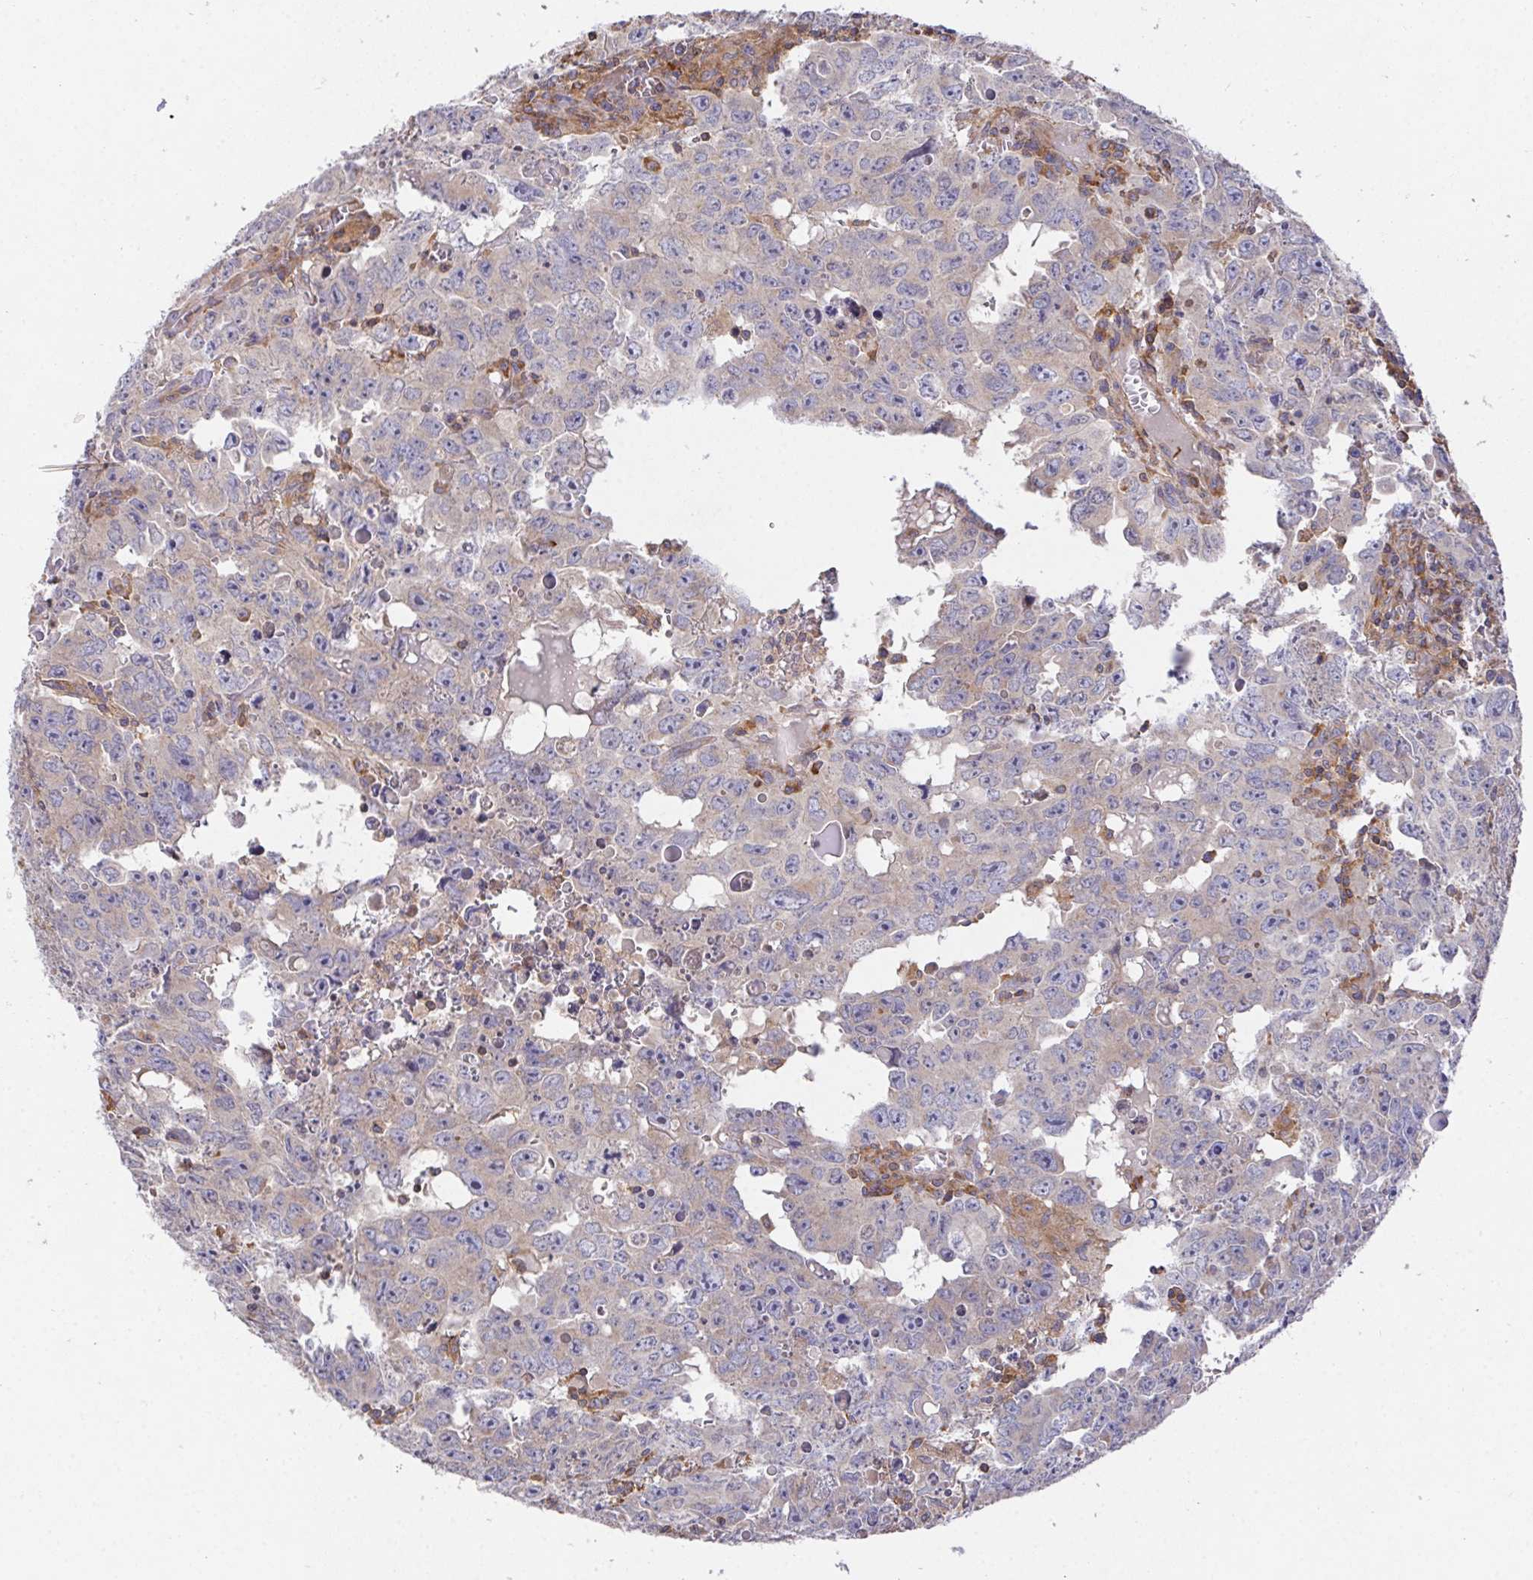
{"staining": {"intensity": "negative", "quantity": "none", "location": "none"}, "tissue": "testis cancer", "cell_type": "Tumor cells", "image_type": "cancer", "snomed": [{"axis": "morphology", "description": "Carcinoma, Embryonal, NOS"}, {"axis": "topography", "description": "Testis"}], "caption": "There is no significant staining in tumor cells of testis cancer.", "gene": "FAM241A", "patient": {"sex": "male", "age": 22}}